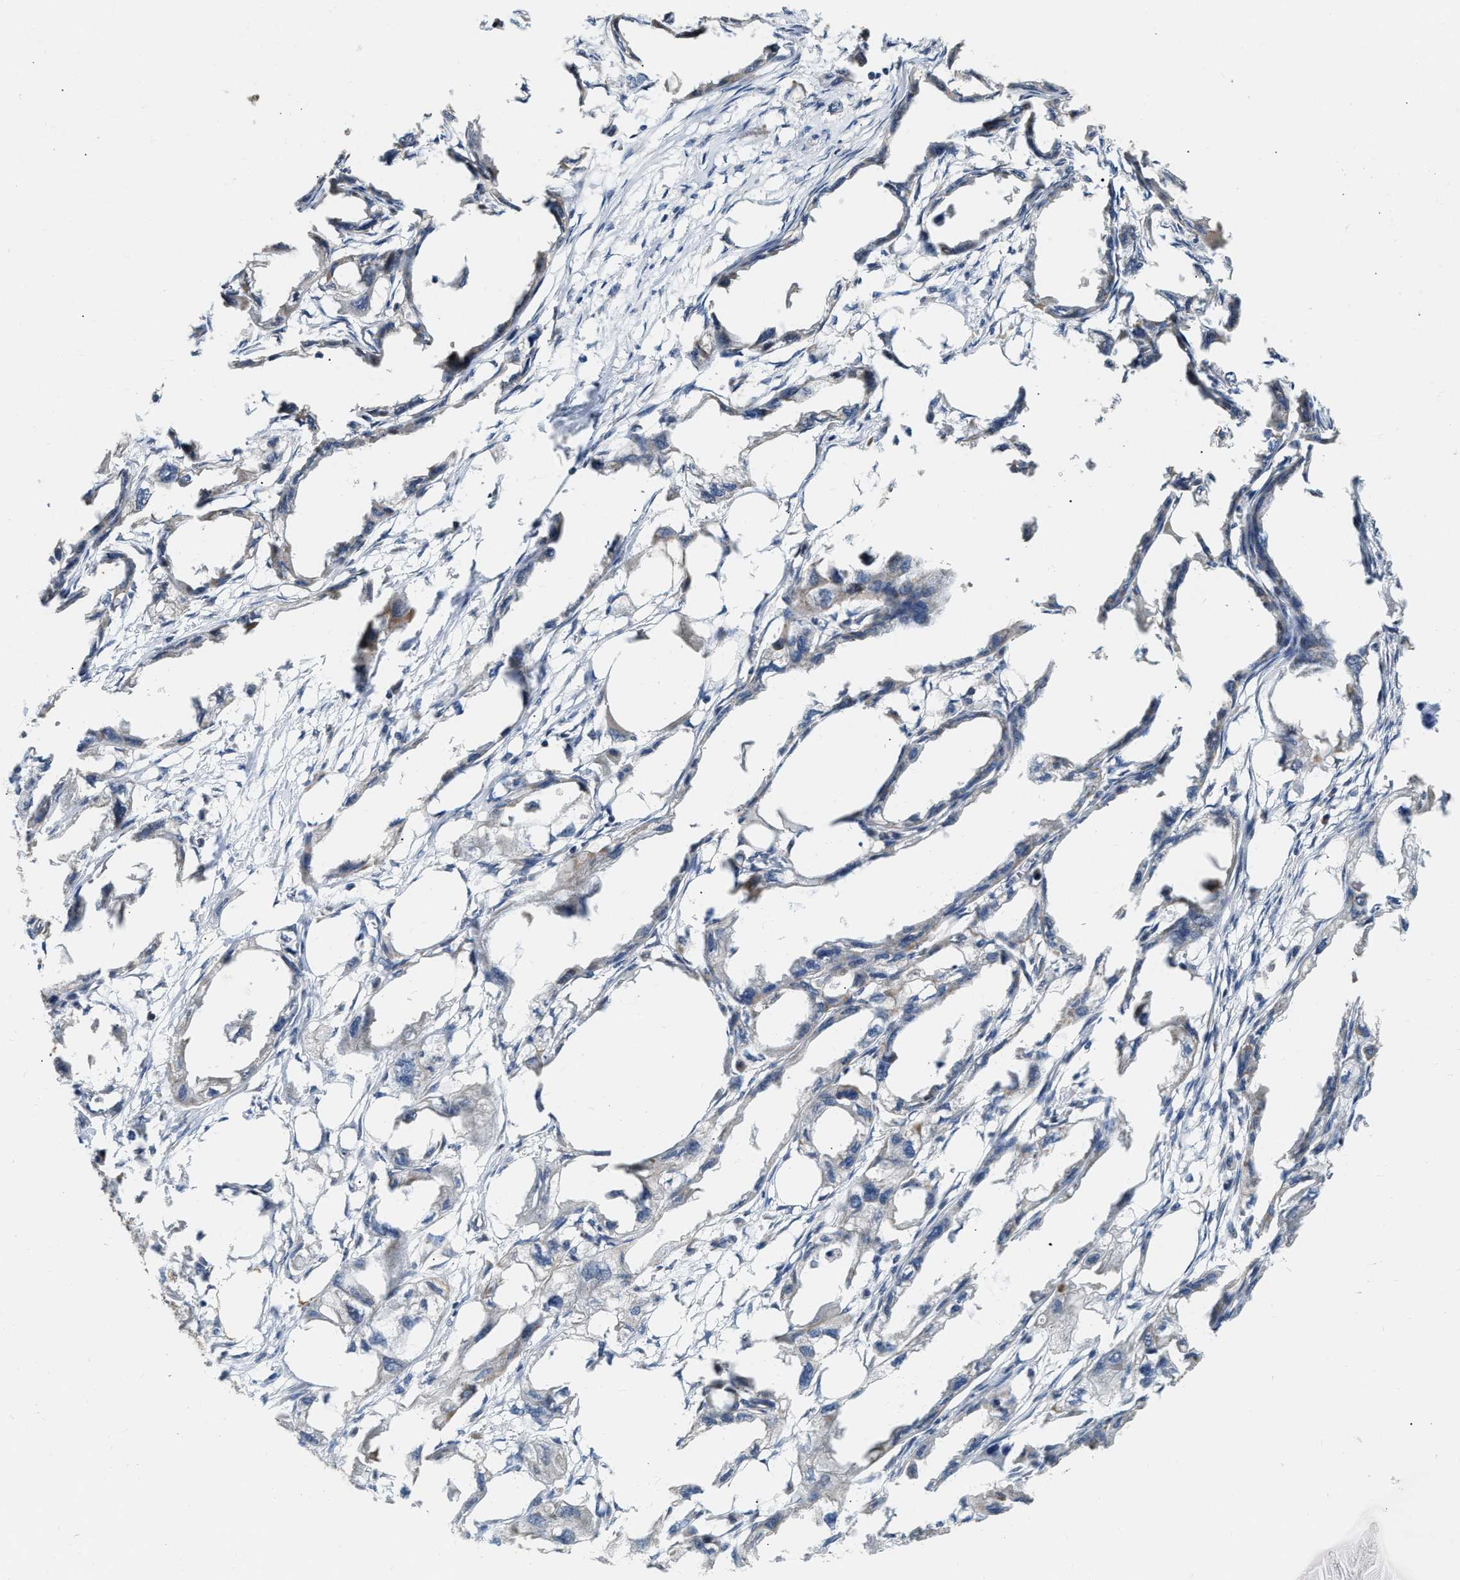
{"staining": {"intensity": "weak", "quantity": "<25%", "location": "cytoplasmic/membranous"}, "tissue": "endometrial cancer", "cell_type": "Tumor cells", "image_type": "cancer", "snomed": [{"axis": "morphology", "description": "Adenocarcinoma, NOS"}, {"axis": "topography", "description": "Endometrium"}], "caption": "Human endometrial adenocarcinoma stained for a protein using IHC reveals no positivity in tumor cells.", "gene": "DEPTOR", "patient": {"sex": "female", "age": 67}}